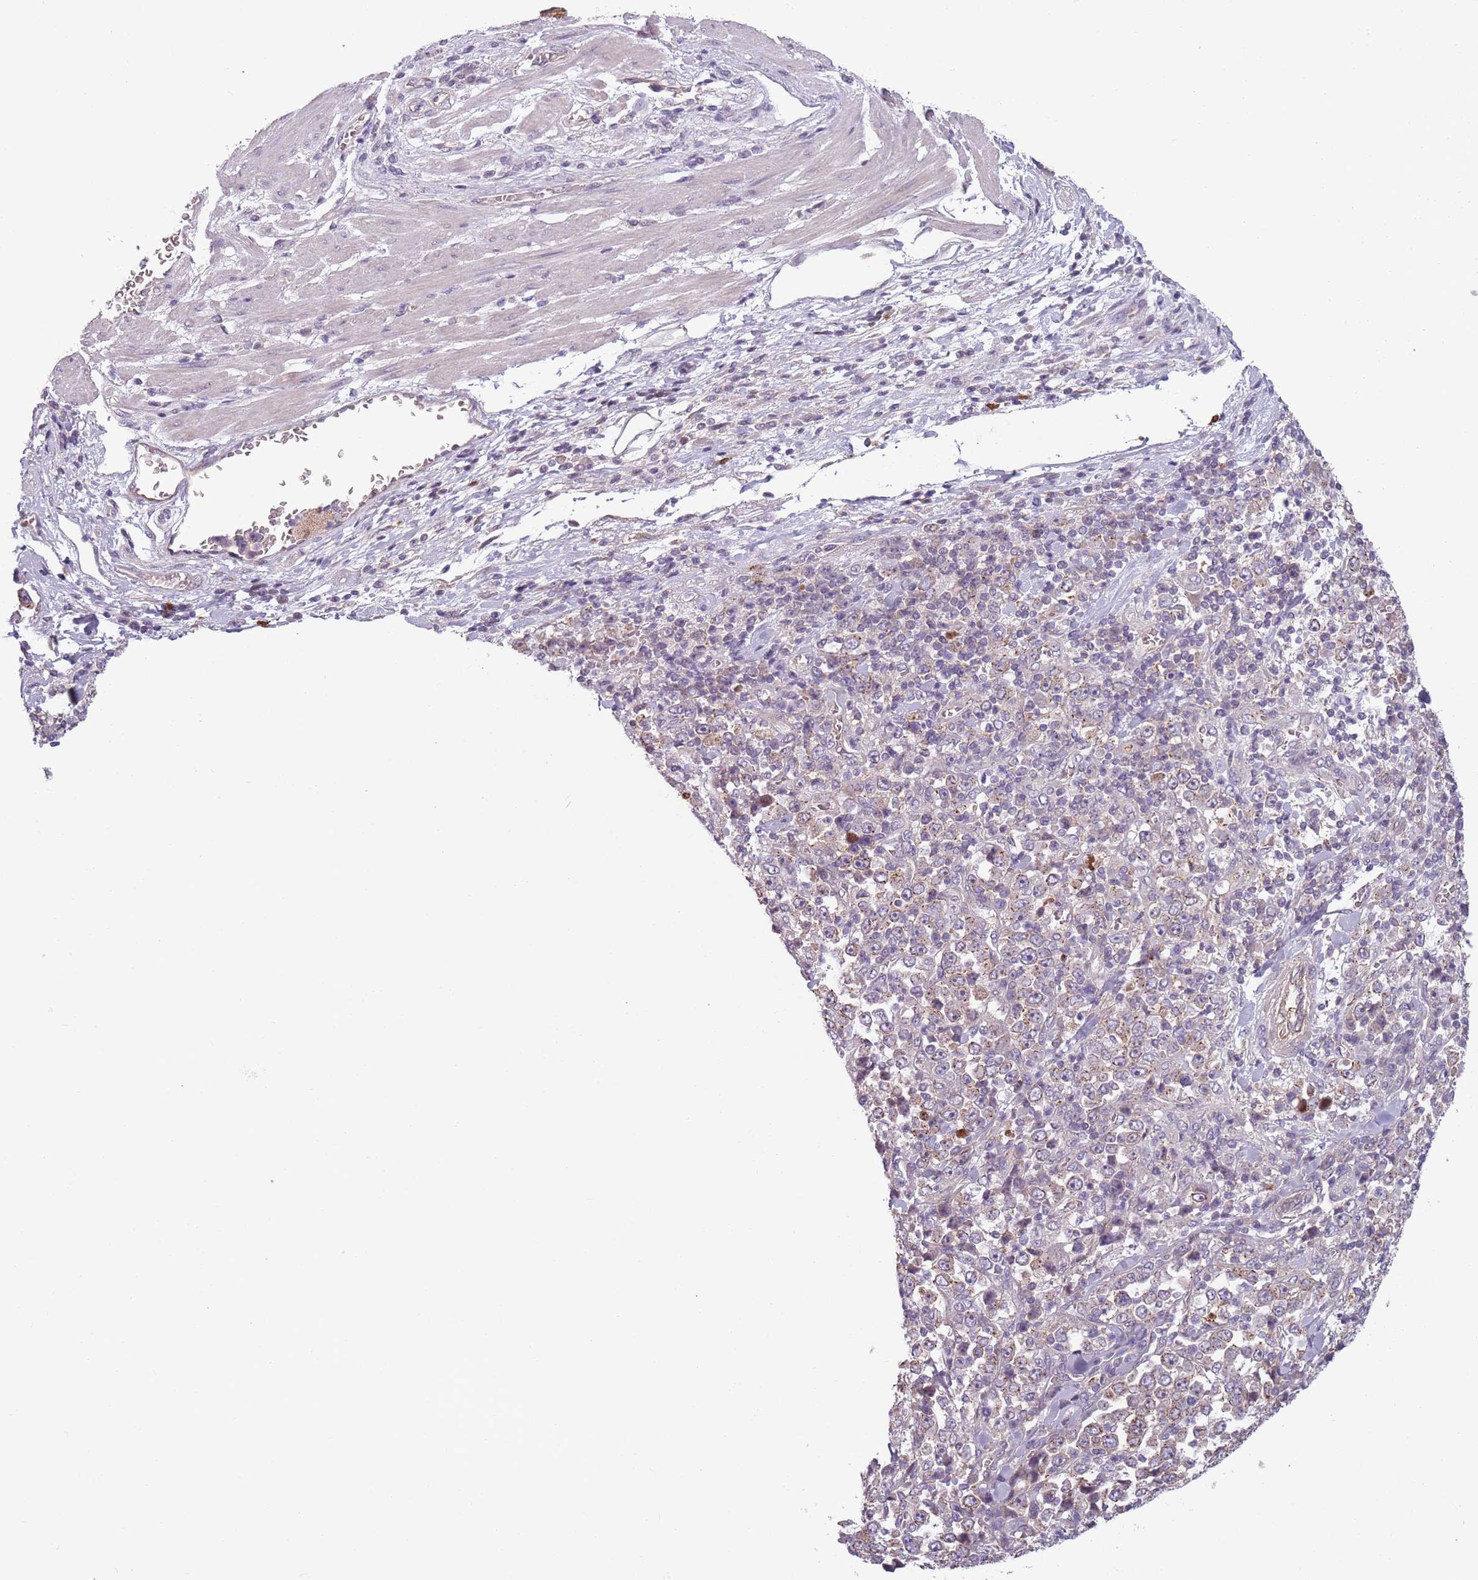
{"staining": {"intensity": "weak", "quantity": "25%-75%", "location": "cytoplasmic/membranous"}, "tissue": "stomach cancer", "cell_type": "Tumor cells", "image_type": "cancer", "snomed": [{"axis": "morphology", "description": "Normal tissue, NOS"}, {"axis": "morphology", "description": "Adenocarcinoma, NOS"}, {"axis": "topography", "description": "Stomach, upper"}, {"axis": "topography", "description": "Stomach"}], "caption": "A brown stain highlights weak cytoplasmic/membranous expression of a protein in stomach cancer (adenocarcinoma) tumor cells.", "gene": "TLCD2", "patient": {"sex": "male", "age": 59}}